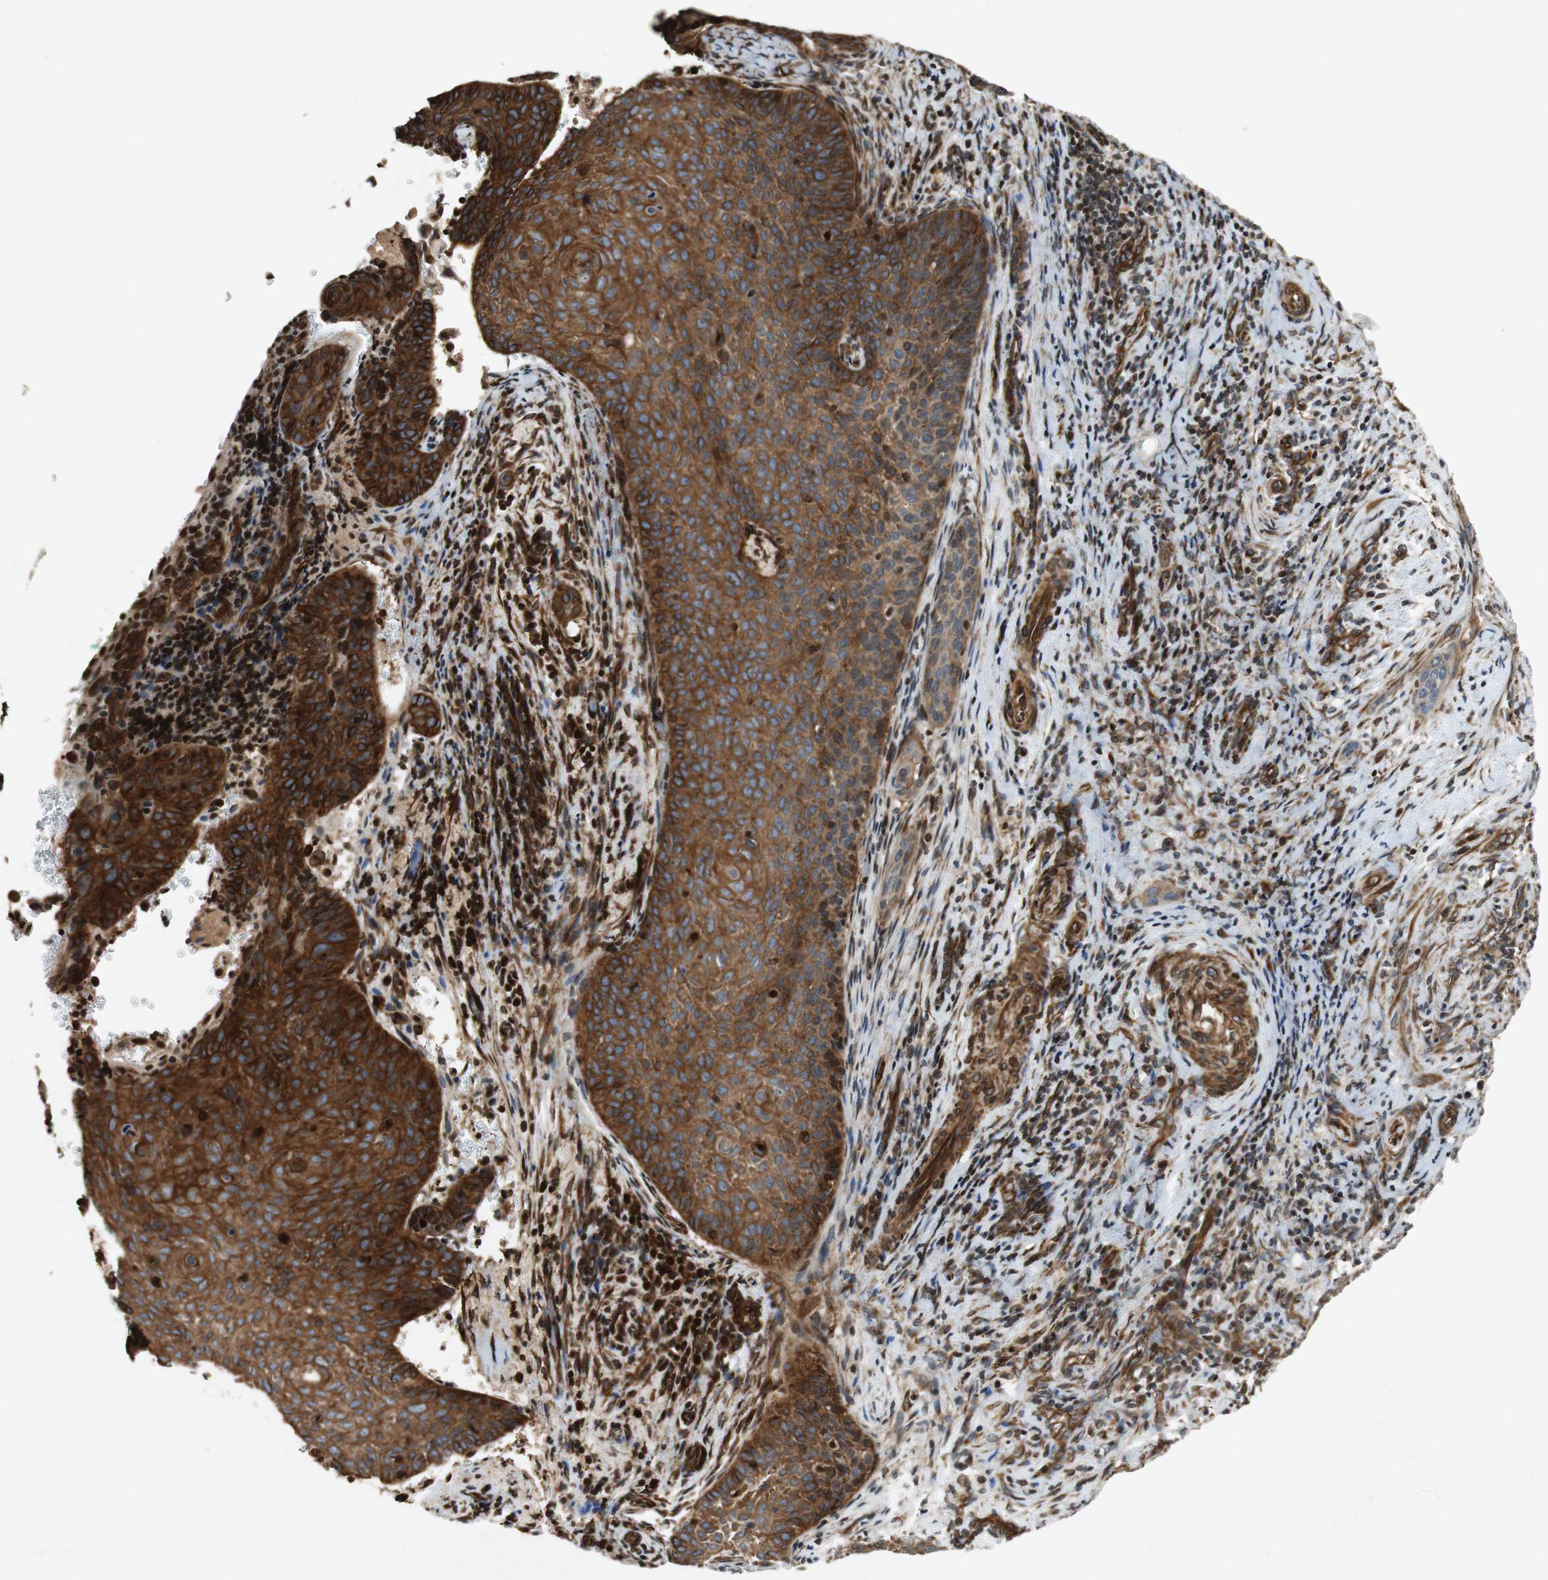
{"staining": {"intensity": "strong", "quantity": ">75%", "location": "cytoplasmic/membranous"}, "tissue": "cervical cancer", "cell_type": "Tumor cells", "image_type": "cancer", "snomed": [{"axis": "morphology", "description": "Squamous cell carcinoma, NOS"}, {"axis": "topography", "description": "Cervix"}], "caption": "Brown immunohistochemical staining in squamous cell carcinoma (cervical) shows strong cytoplasmic/membranous staining in about >75% of tumor cells.", "gene": "TUBA4A", "patient": {"sex": "female", "age": 33}}